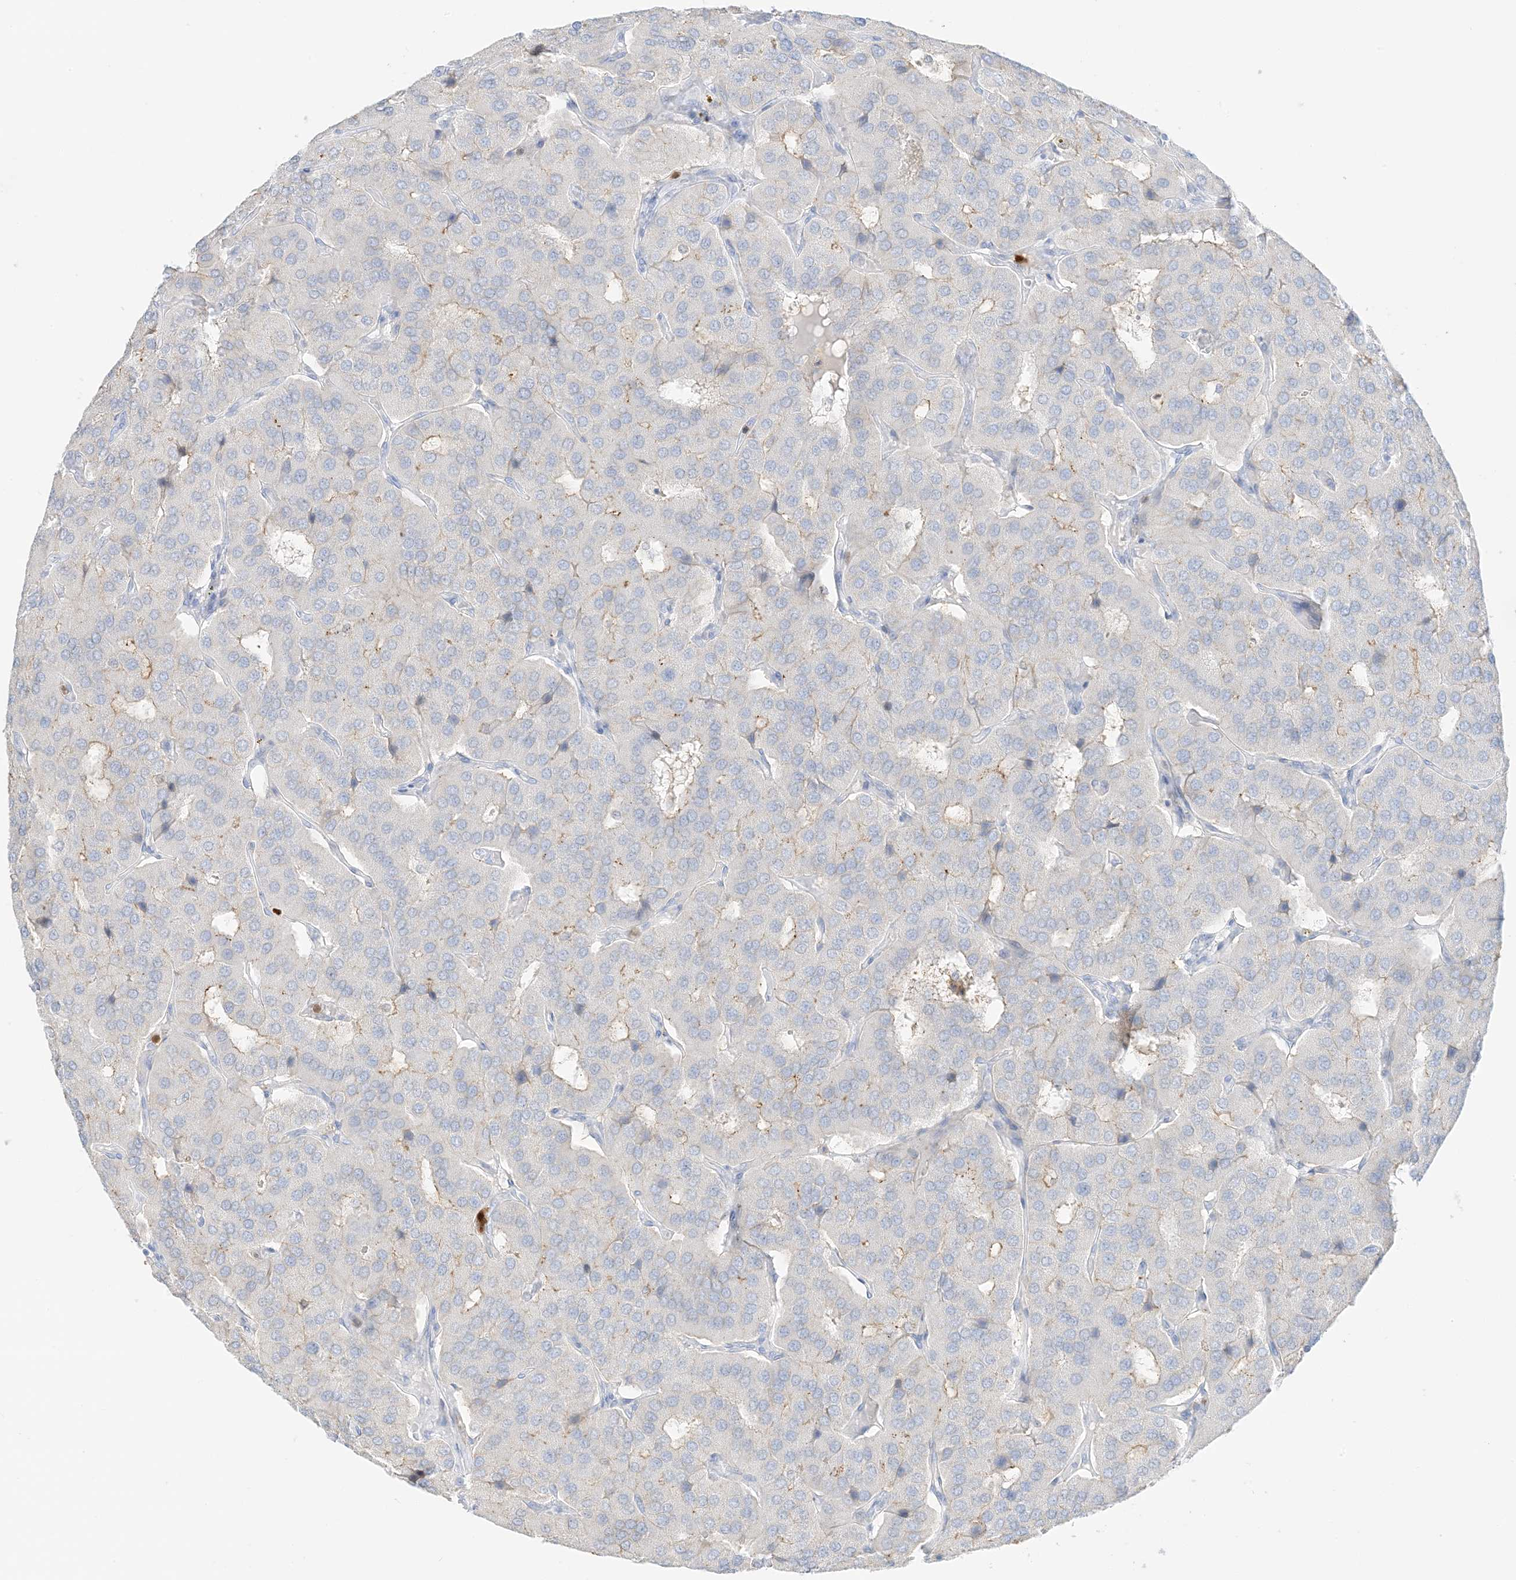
{"staining": {"intensity": "negative", "quantity": "none", "location": "none"}, "tissue": "parathyroid gland", "cell_type": "Glandular cells", "image_type": "normal", "snomed": [{"axis": "morphology", "description": "Normal tissue, NOS"}, {"axis": "morphology", "description": "Adenoma, NOS"}, {"axis": "topography", "description": "Parathyroid gland"}], "caption": "A high-resolution image shows immunohistochemistry staining of normal parathyroid gland, which demonstrates no significant positivity in glandular cells. (DAB (3,3'-diaminobenzidine) immunohistochemistry (IHC) with hematoxylin counter stain).", "gene": "GCA", "patient": {"sex": "female", "age": 86}}